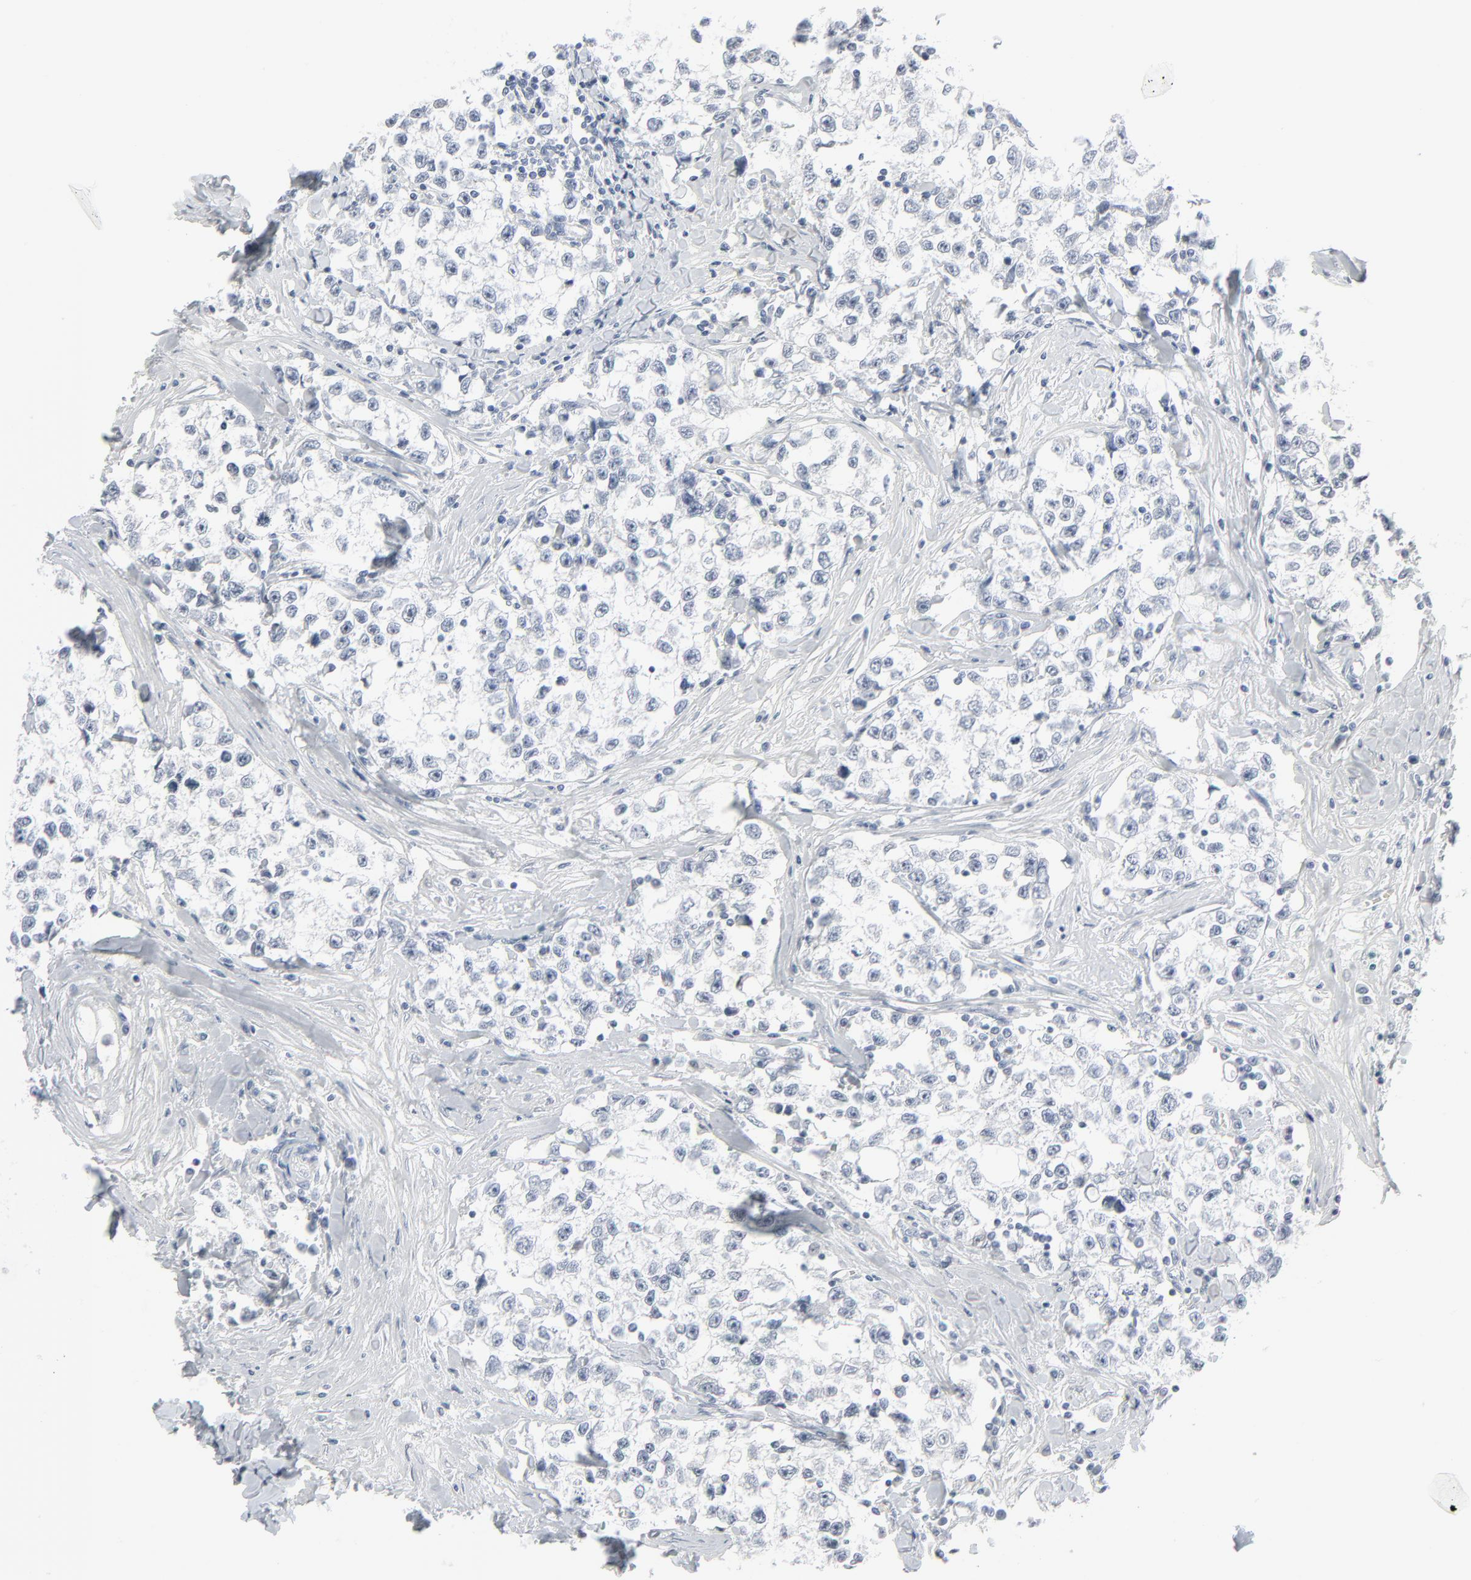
{"staining": {"intensity": "negative", "quantity": "none", "location": "none"}, "tissue": "testis cancer", "cell_type": "Tumor cells", "image_type": "cancer", "snomed": [{"axis": "morphology", "description": "Seminoma, NOS"}, {"axis": "topography", "description": "Testis"}], "caption": "Tumor cells are negative for brown protein staining in testis cancer (seminoma). The staining was performed using DAB to visualize the protein expression in brown, while the nuclei were stained in blue with hematoxylin (Magnification: 20x).", "gene": "MITF", "patient": {"sex": "male", "age": 71}}